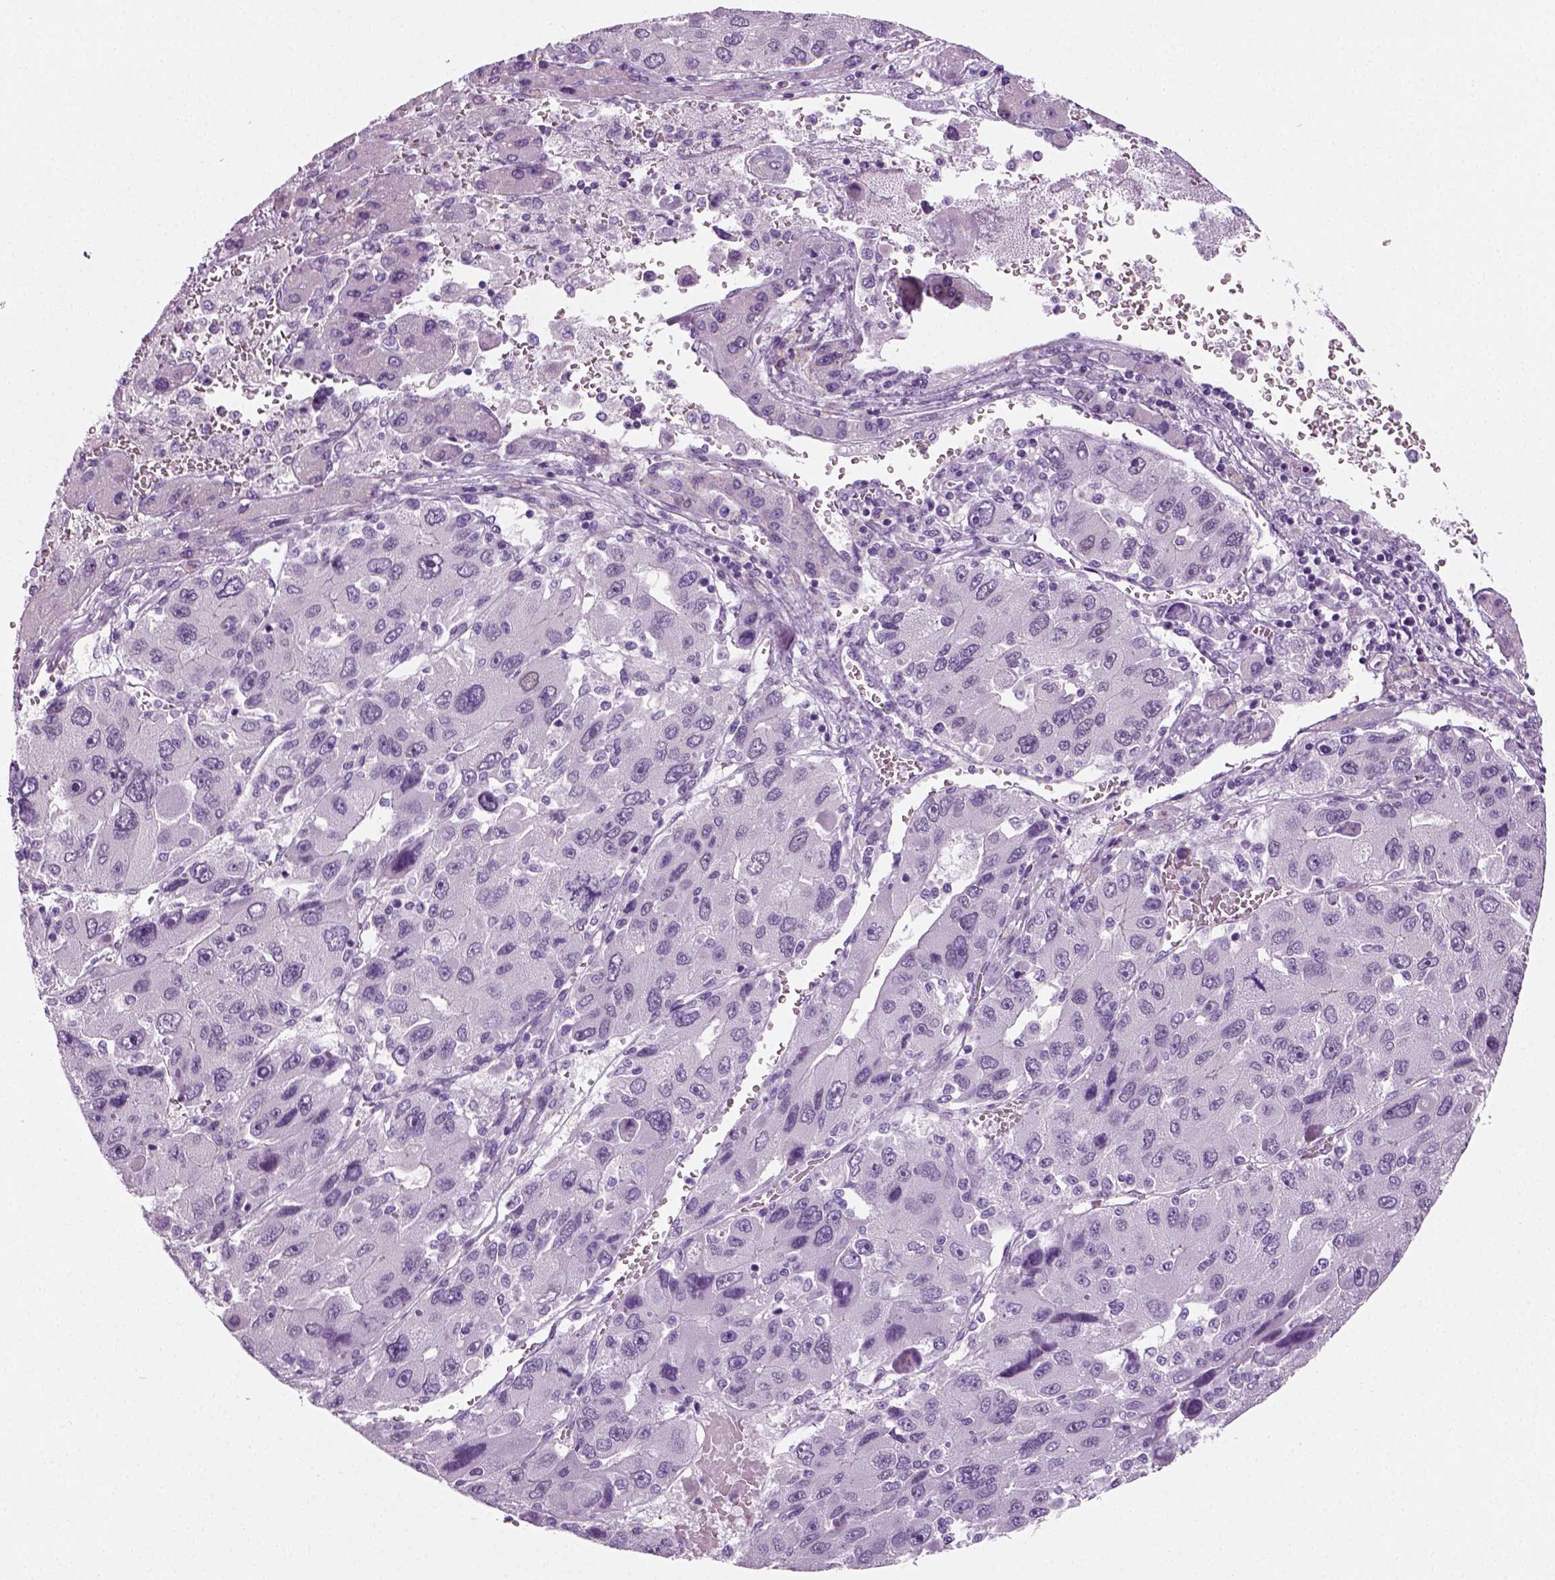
{"staining": {"intensity": "negative", "quantity": "none", "location": "none"}, "tissue": "liver cancer", "cell_type": "Tumor cells", "image_type": "cancer", "snomed": [{"axis": "morphology", "description": "Carcinoma, Hepatocellular, NOS"}, {"axis": "topography", "description": "Liver"}], "caption": "This is an immunohistochemistry (IHC) photomicrograph of human hepatocellular carcinoma (liver). There is no positivity in tumor cells.", "gene": "SPATA31E1", "patient": {"sex": "female", "age": 41}}